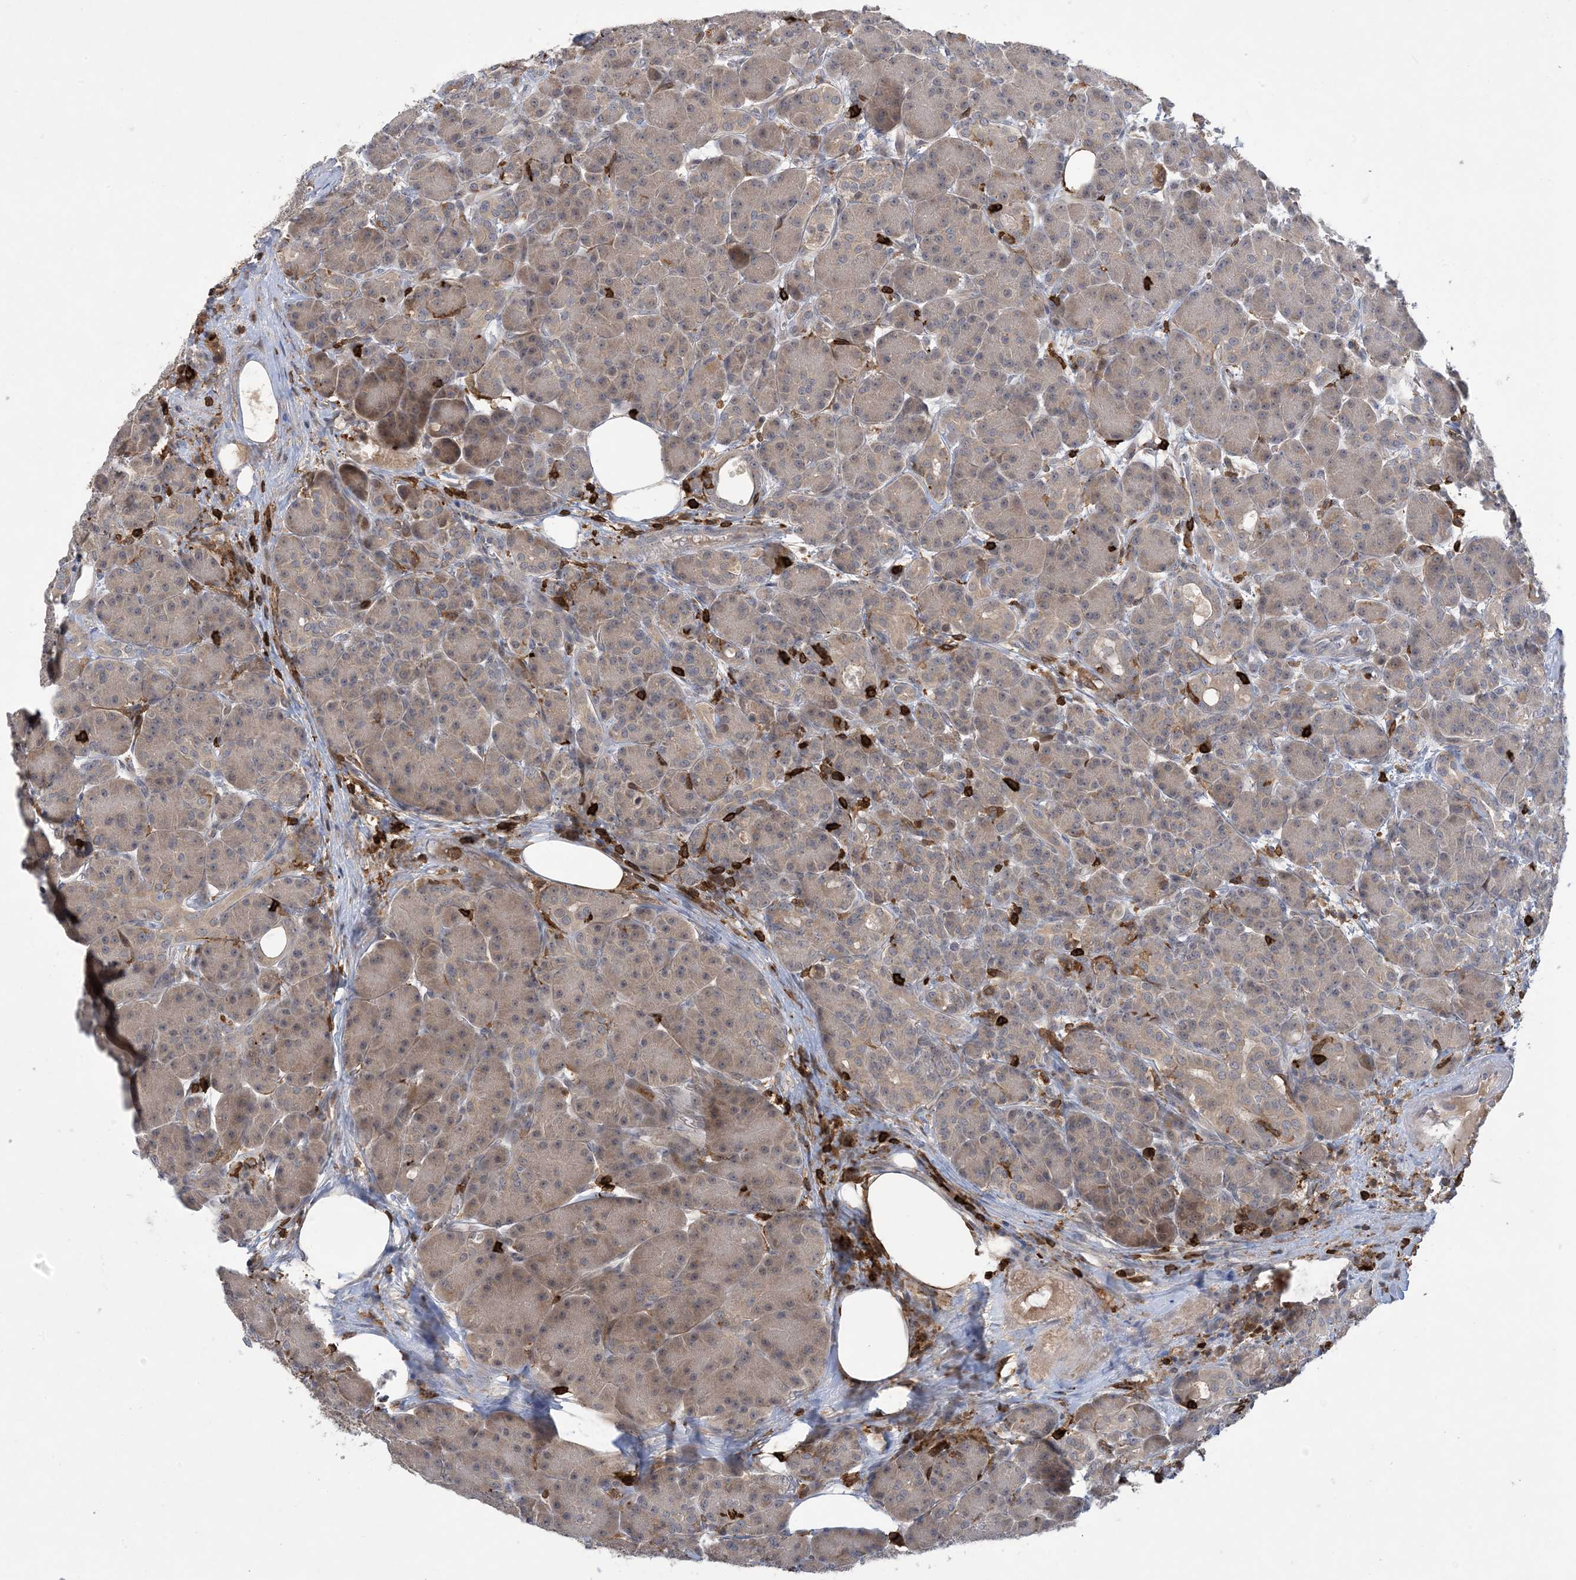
{"staining": {"intensity": "weak", "quantity": "25%-75%", "location": "cytoplasmic/membranous"}, "tissue": "pancreas", "cell_type": "Exocrine glandular cells", "image_type": "normal", "snomed": [{"axis": "morphology", "description": "Normal tissue, NOS"}, {"axis": "topography", "description": "Pancreas"}], "caption": "Pancreas stained with a brown dye exhibits weak cytoplasmic/membranous positive positivity in approximately 25%-75% of exocrine glandular cells.", "gene": "AK9", "patient": {"sex": "male", "age": 63}}